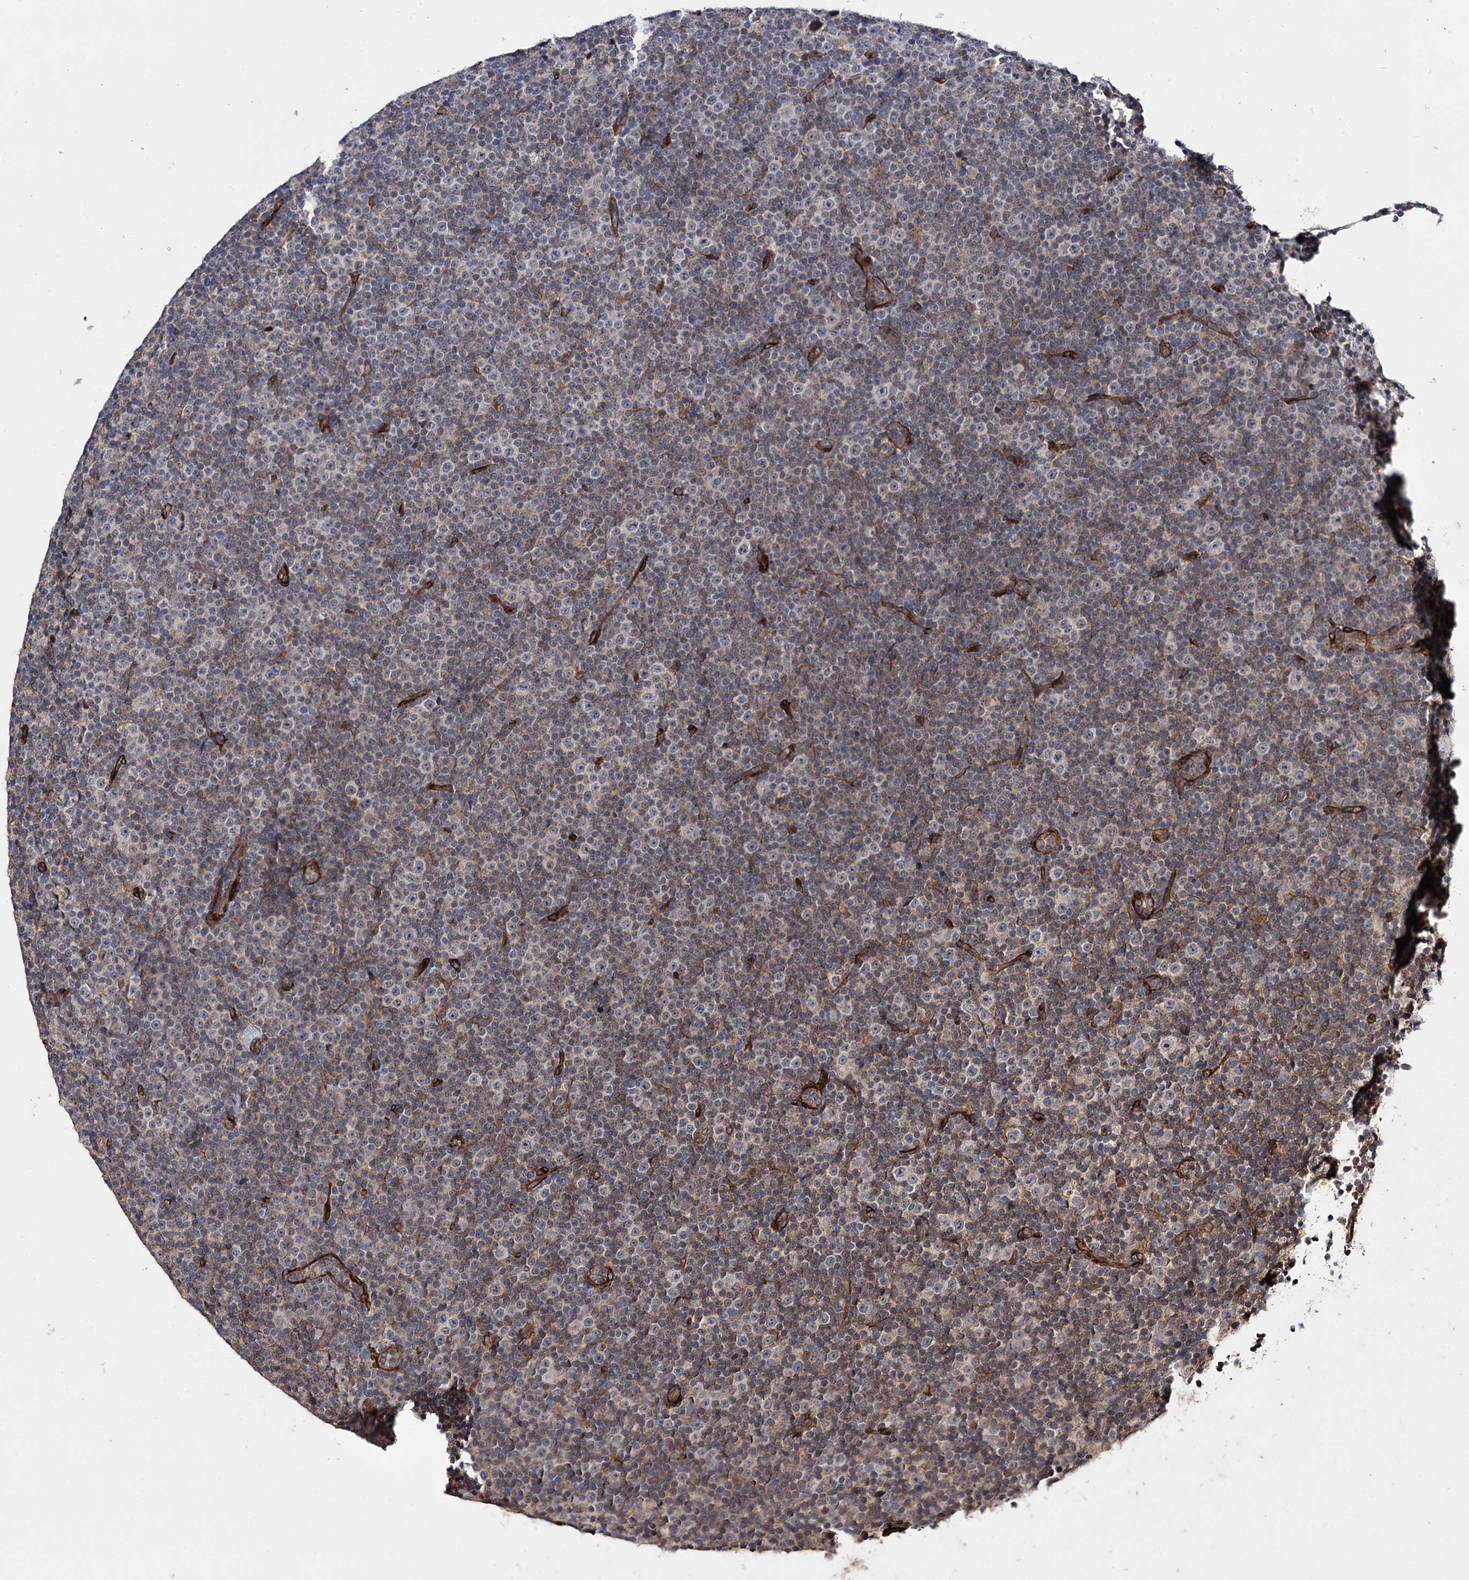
{"staining": {"intensity": "negative", "quantity": "none", "location": "none"}, "tissue": "lymphoma", "cell_type": "Tumor cells", "image_type": "cancer", "snomed": [{"axis": "morphology", "description": "Malignant lymphoma, non-Hodgkin's type, Low grade"}, {"axis": "topography", "description": "Lymph node"}], "caption": "The image shows no staining of tumor cells in malignant lymphoma, non-Hodgkin's type (low-grade).", "gene": "MYO1C", "patient": {"sex": "female", "age": 67}}